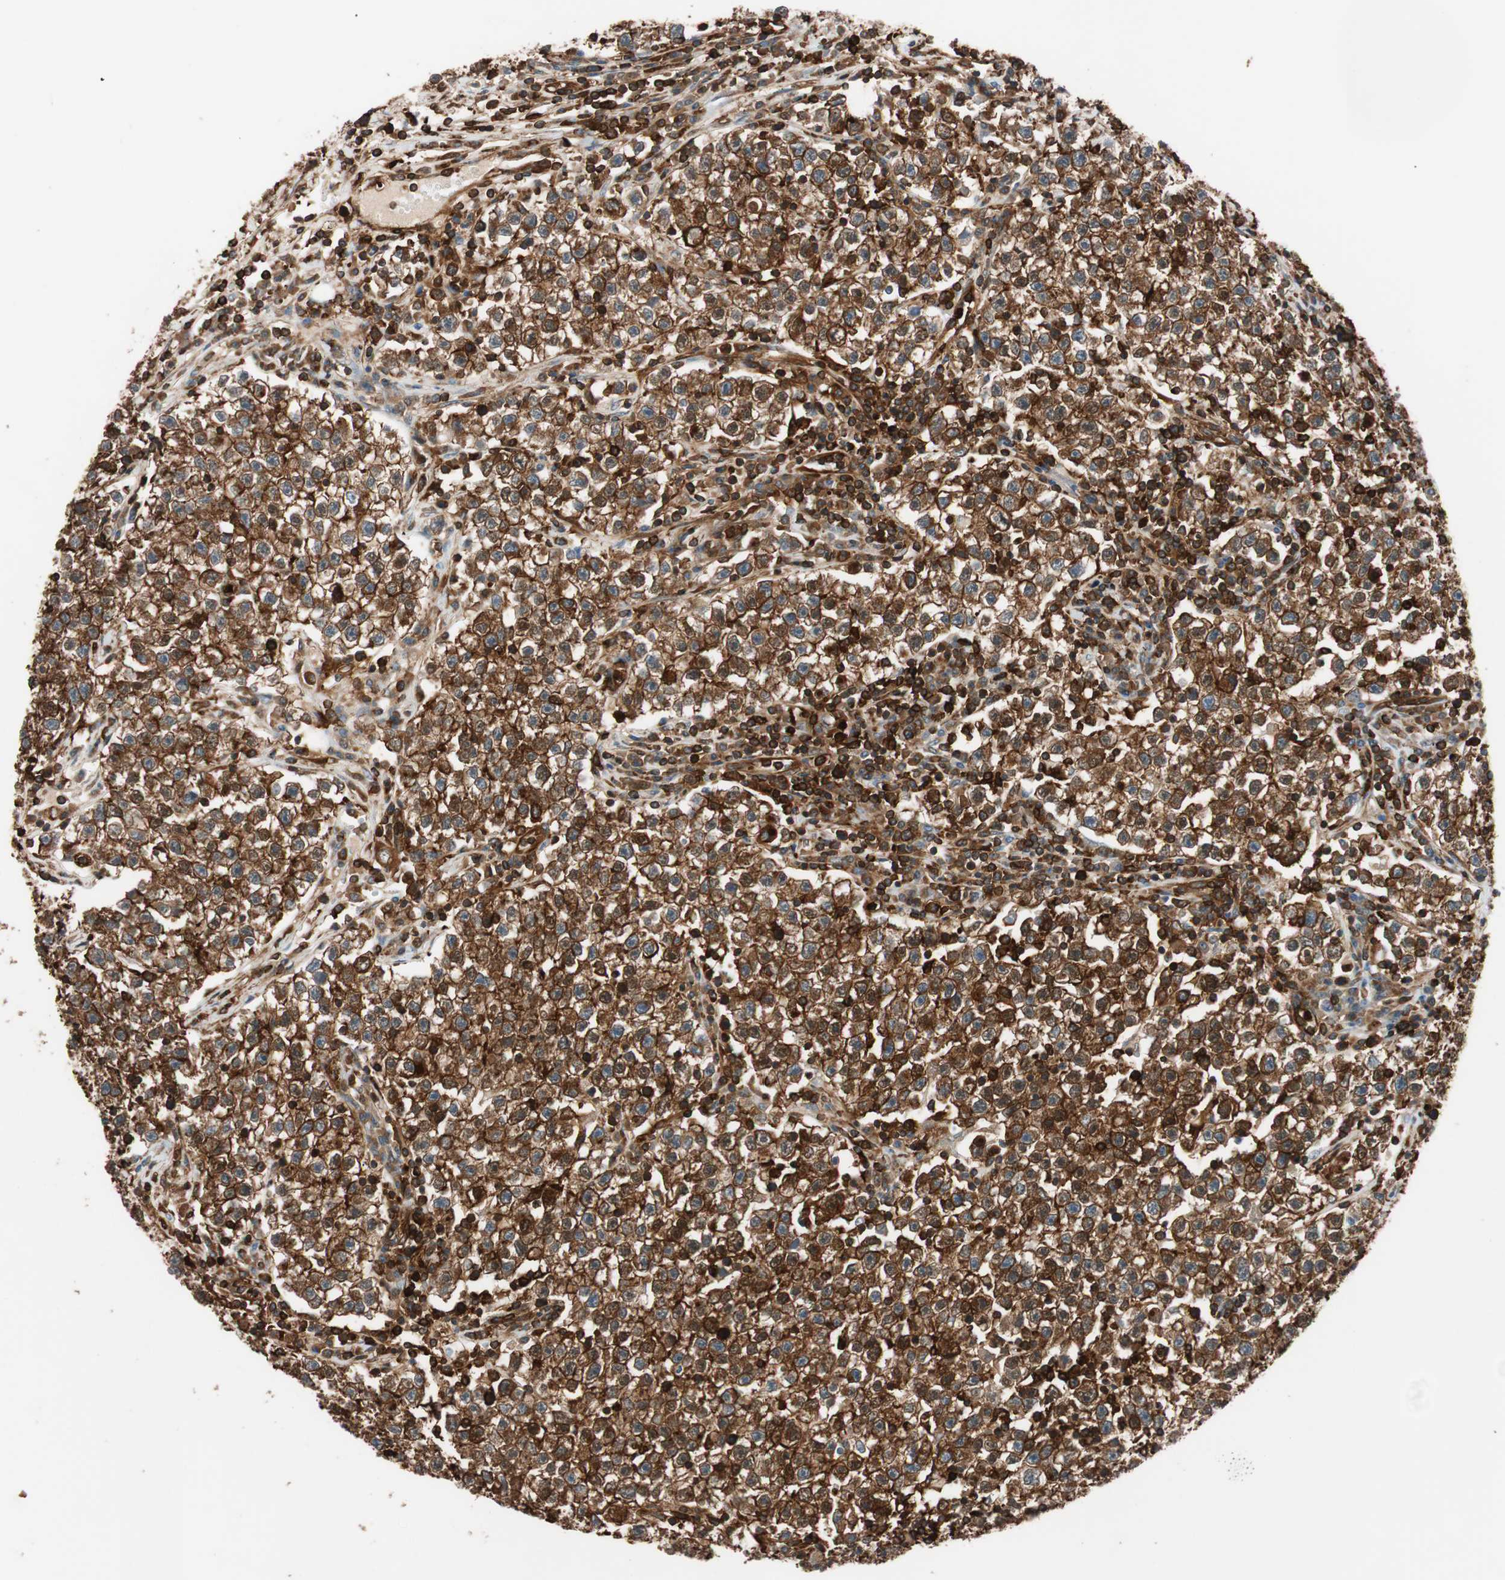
{"staining": {"intensity": "strong", "quantity": ">75%", "location": "cytoplasmic/membranous"}, "tissue": "testis cancer", "cell_type": "Tumor cells", "image_type": "cancer", "snomed": [{"axis": "morphology", "description": "Seminoma, NOS"}, {"axis": "topography", "description": "Testis"}], "caption": "Human seminoma (testis) stained with a brown dye displays strong cytoplasmic/membranous positive staining in approximately >75% of tumor cells.", "gene": "VASP", "patient": {"sex": "male", "age": 22}}